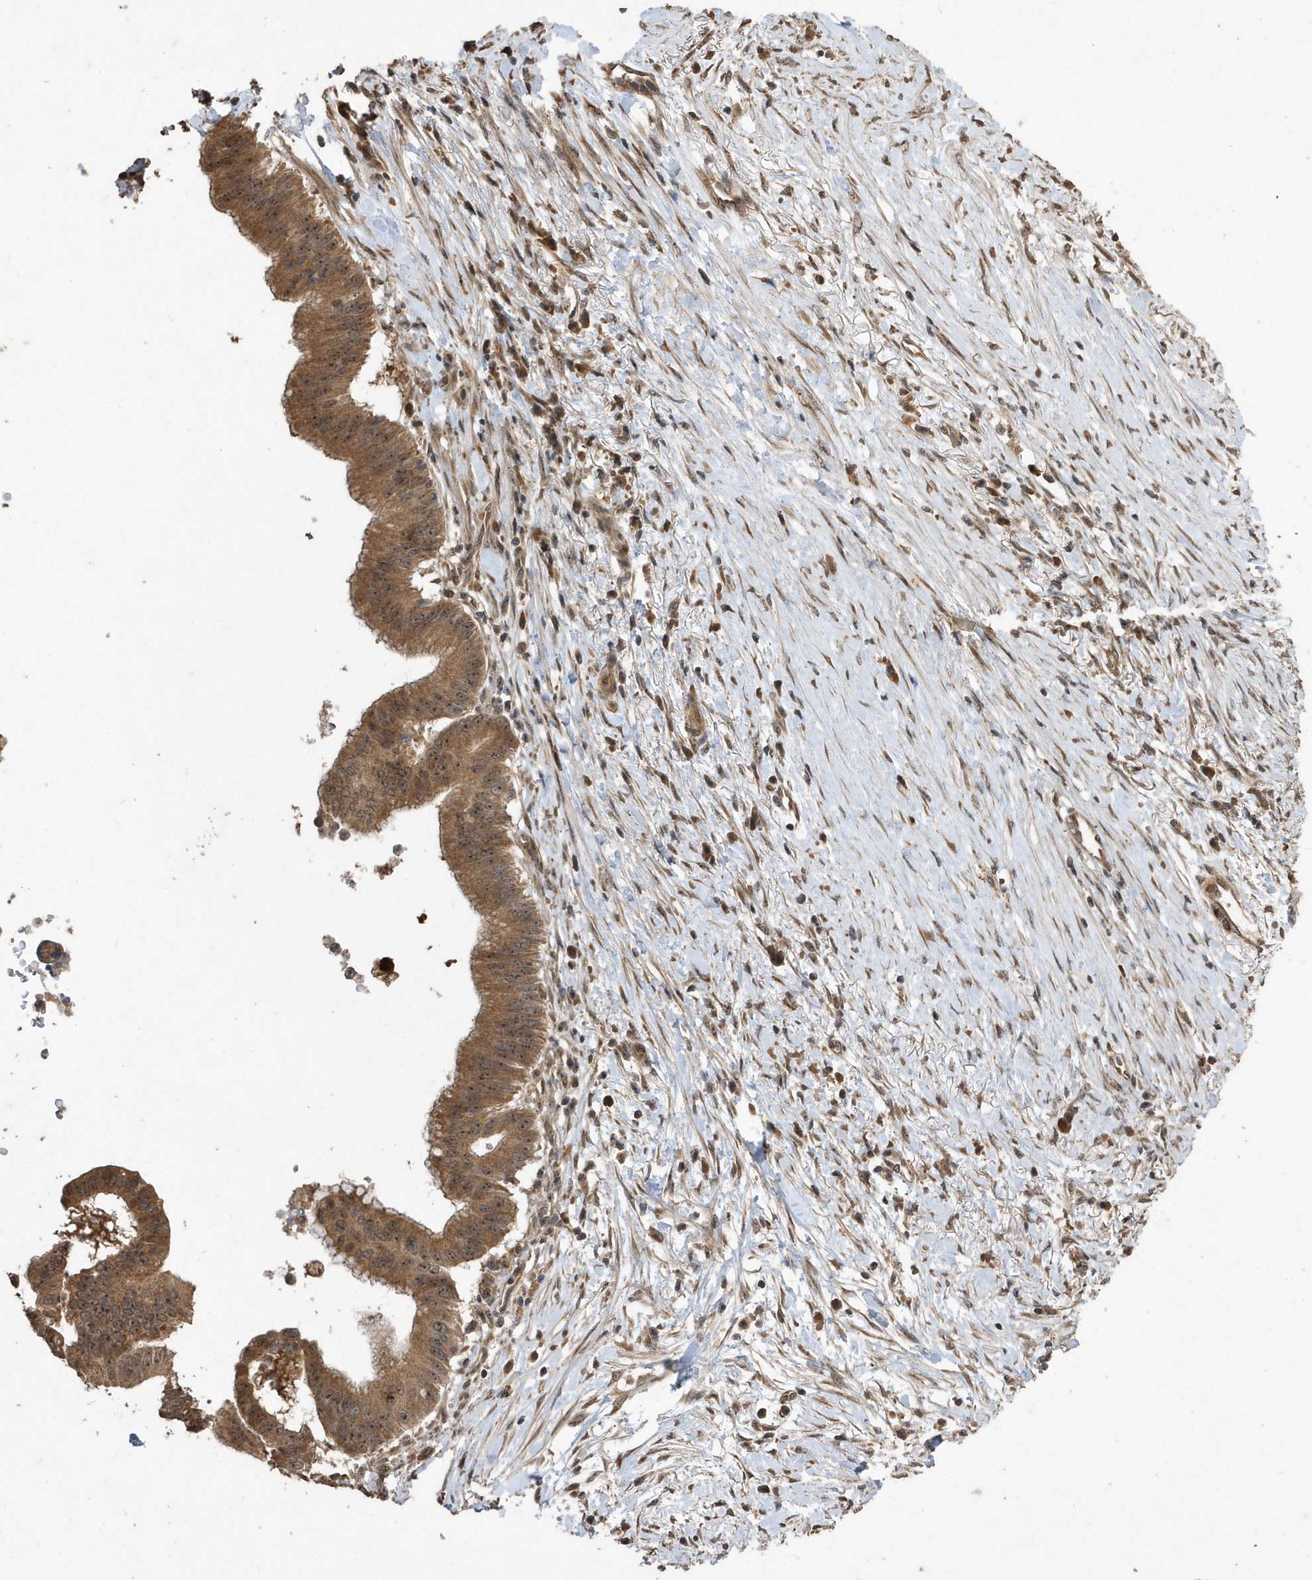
{"staining": {"intensity": "moderate", "quantity": ">75%", "location": "cytoplasmic/membranous"}, "tissue": "pancreatic cancer", "cell_type": "Tumor cells", "image_type": "cancer", "snomed": [{"axis": "morphology", "description": "Adenocarcinoma, NOS"}, {"axis": "topography", "description": "Pancreas"}], "caption": "Immunohistochemistry (IHC) staining of pancreatic cancer (adenocarcinoma), which shows medium levels of moderate cytoplasmic/membranous positivity in approximately >75% of tumor cells indicating moderate cytoplasmic/membranous protein expression. The staining was performed using DAB (brown) for protein detection and nuclei were counterstained in hematoxylin (blue).", "gene": "WASHC5", "patient": {"sex": "male", "age": 68}}